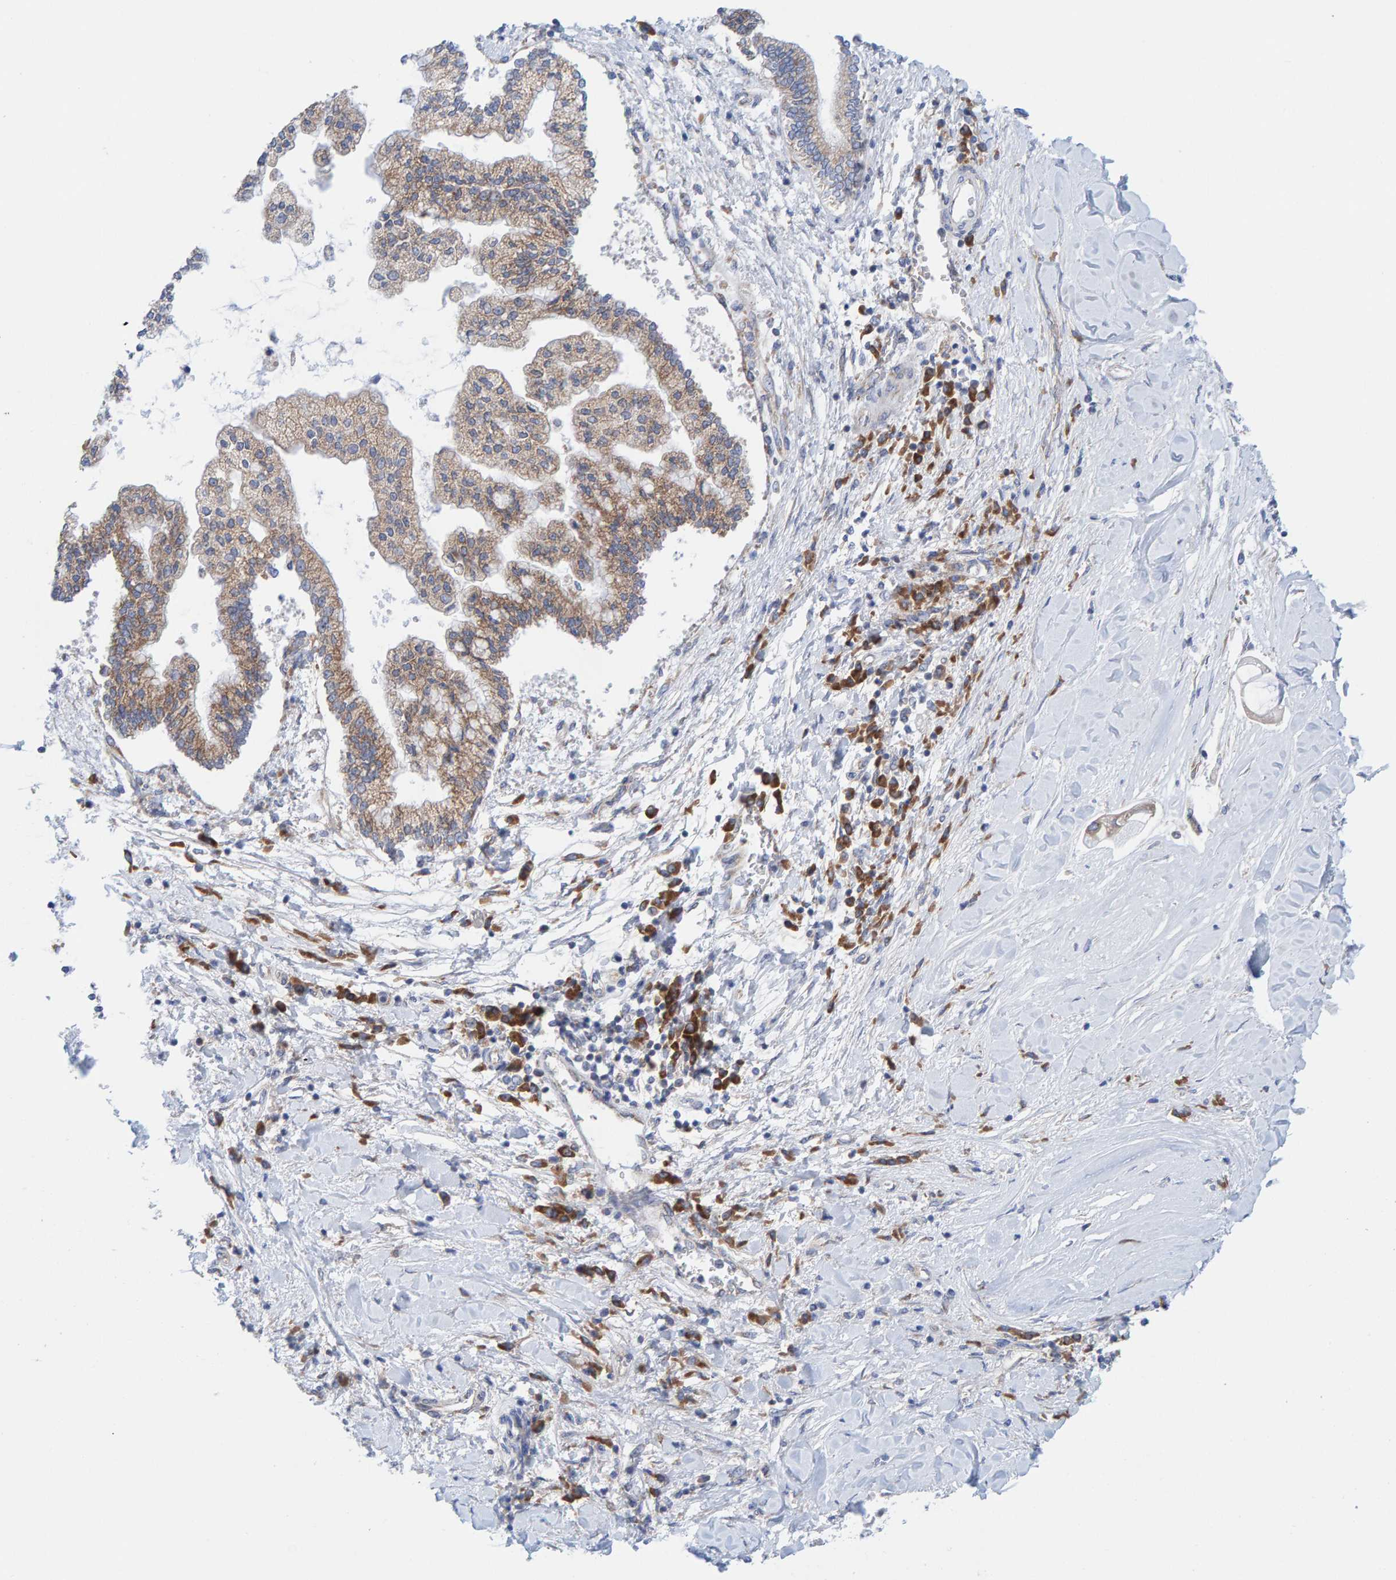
{"staining": {"intensity": "weak", "quantity": "25%-75%", "location": "cytoplasmic/membranous"}, "tissue": "liver cancer", "cell_type": "Tumor cells", "image_type": "cancer", "snomed": [{"axis": "morphology", "description": "Cholangiocarcinoma"}, {"axis": "topography", "description": "Liver"}], "caption": "This is an image of immunohistochemistry (IHC) staining of liver cancer, which shows weak staining in the cytoplasmic/membranous of tumor cells.", "gene": "CDK5RAP3", "patient": {"sex": "male", "age": 50}}